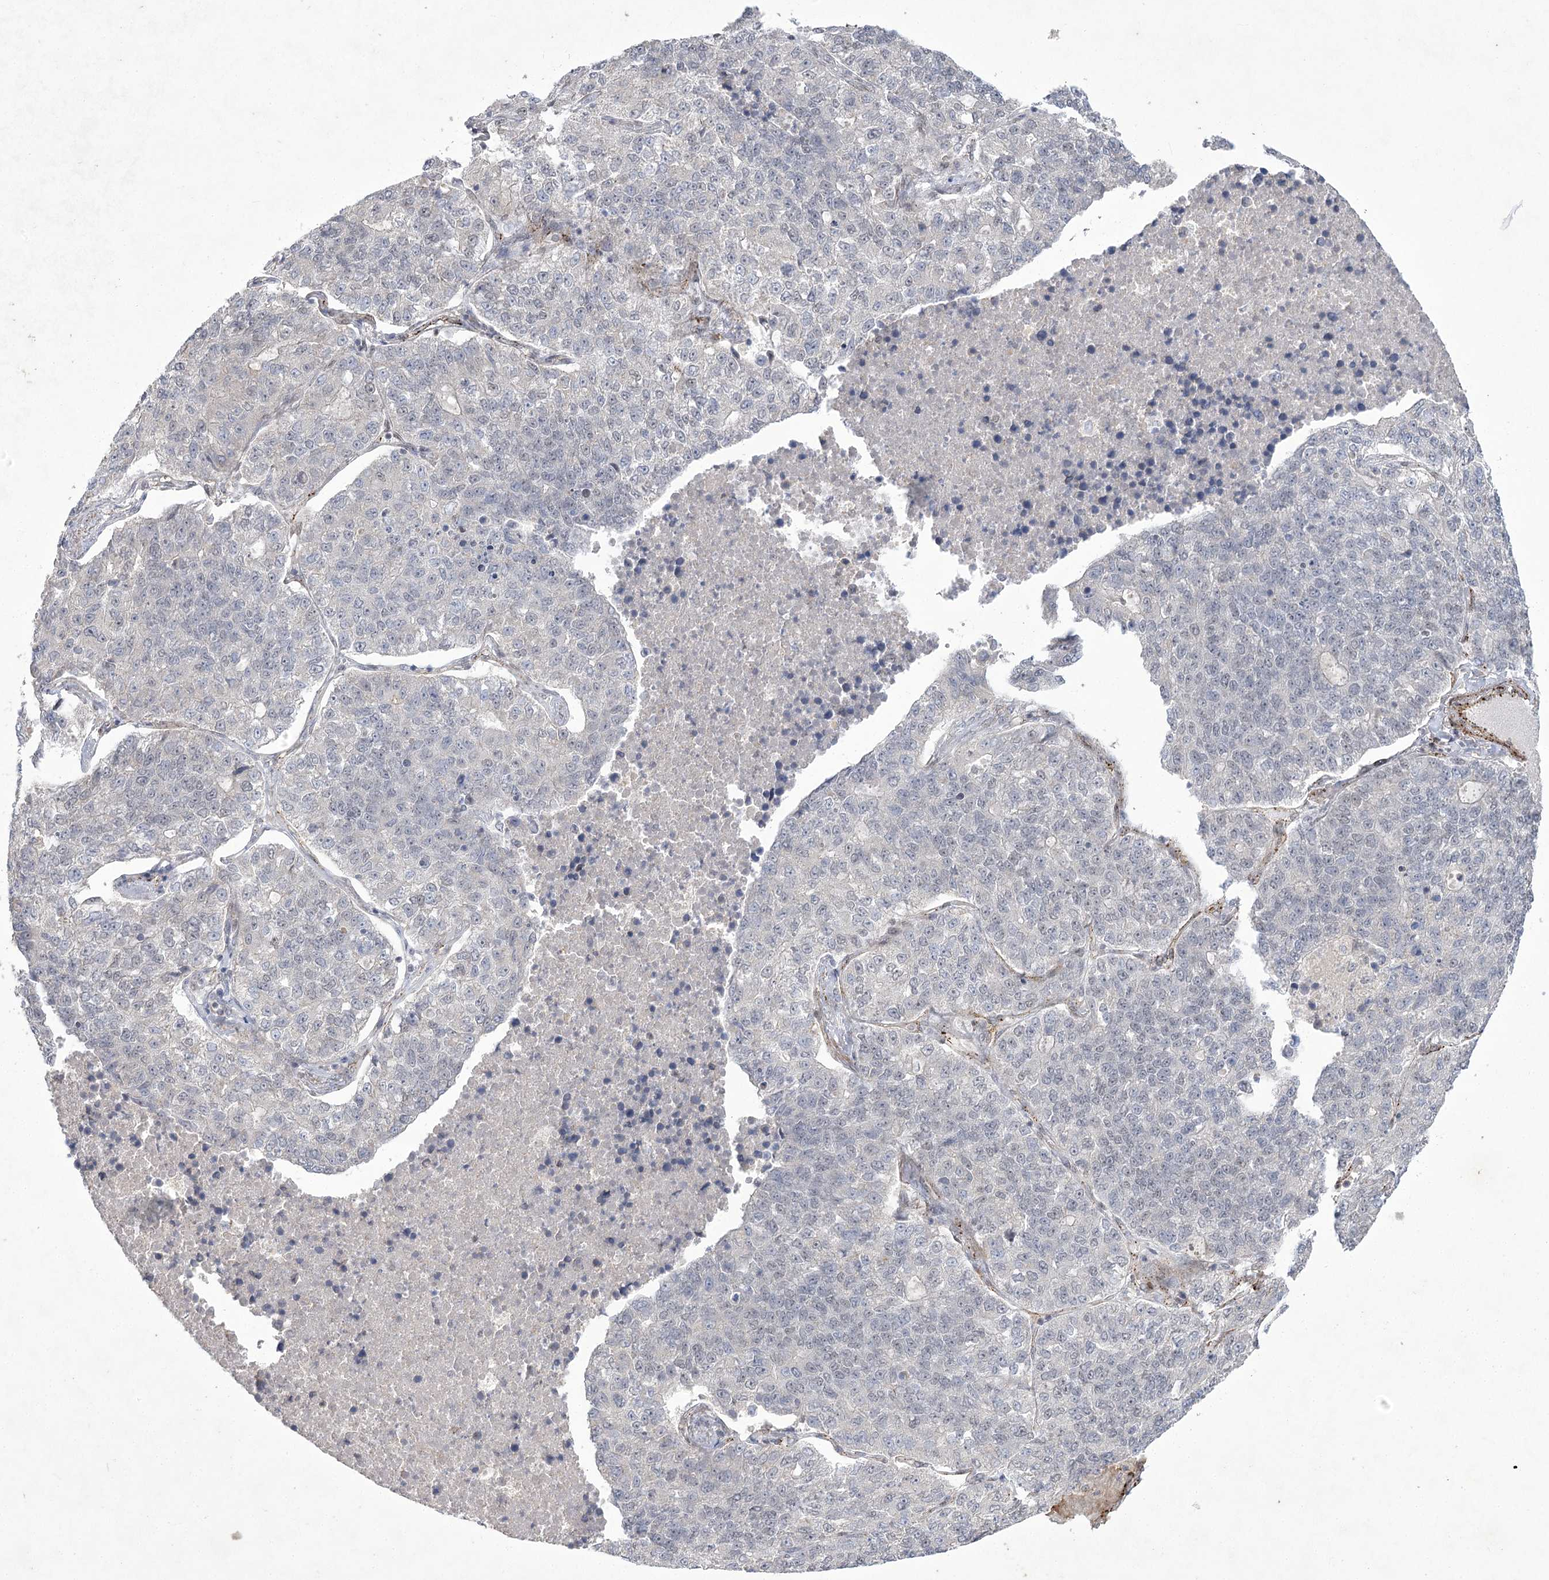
{"staining": {"intensity": "negative", "quantity": "none", "location": "none"}, "tissue": "lung cancer", "cell_type": "Tumor cells", "image_type": "cancer", "snomed": [{"axis": "morphology", "description": "Adenocarcinoma, NOS"}, {"axis": "topography", "description": "Lung"}], "caption": "Immunohistochemistry image of neoplastic tissue: human lung cancer (adenocarcinoma) stained with DAB (3,3'-diaminobenzidine) displays no significant protein positivity in tumor cells.", "gene": "AMTN", "patient": {"sex": "male", "age": 49}}